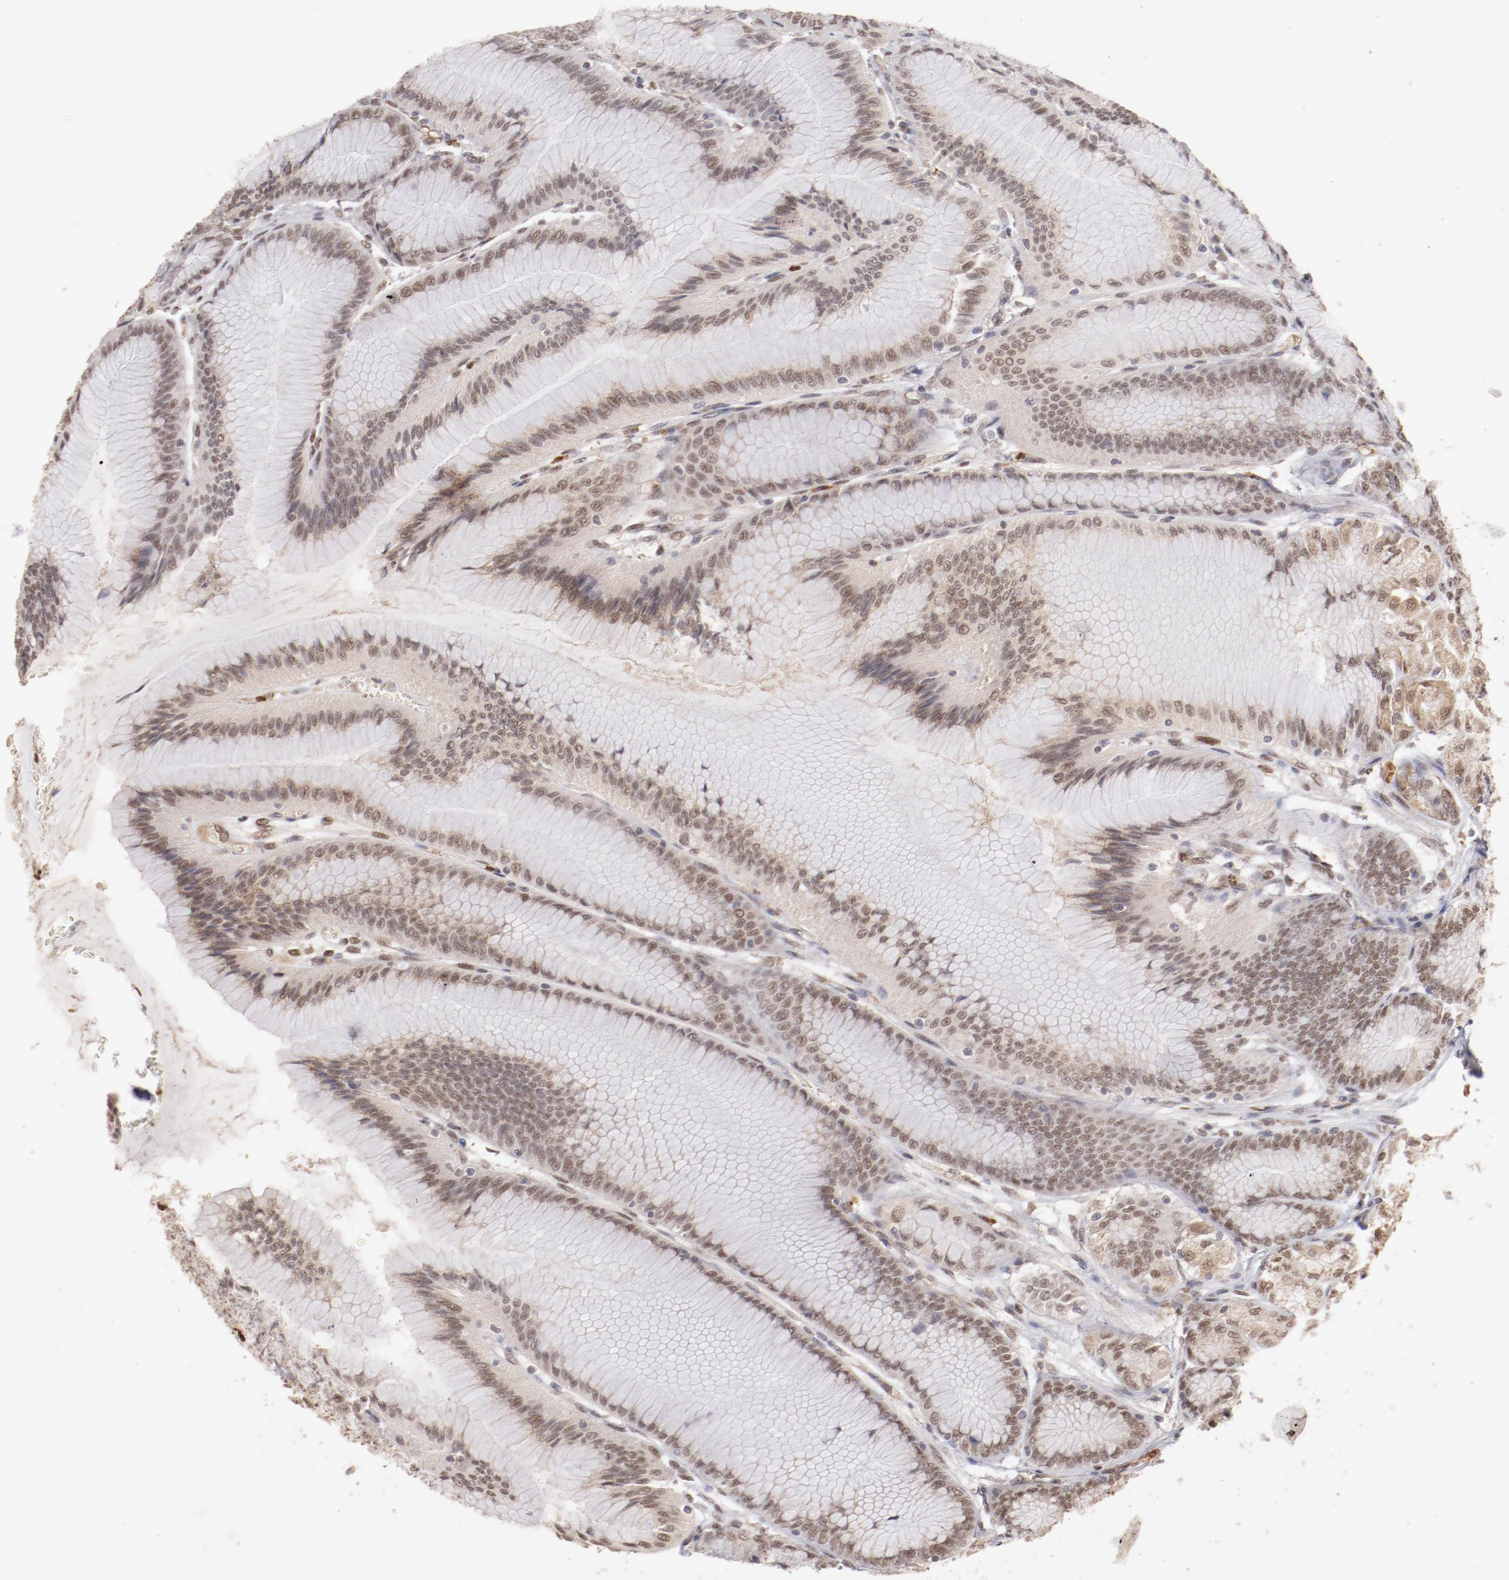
{"staining": {"intensity": "weak", "quantity": ">75%", "location": "nuclear"}, "tissue": "stomach", "cell_type": "Glandular cells", "image_type": "normal", "snomed": [{"axis": "morphology", "description": "Normal tissue, NOS"}, {"axis": "morphology", "description": "Adenocarcinoma, NOS"}, {"axis": "topography", "description": "Stomach"}, {"axis": "topography", "description": "Stomach, lower"}], "caption": "Protein expression analysis of normal stomach reveals weak nuclear positivity in about >75% of glandular cells.", "gene": "NFE2", "patient": {"sex": "female", "age": 65}}